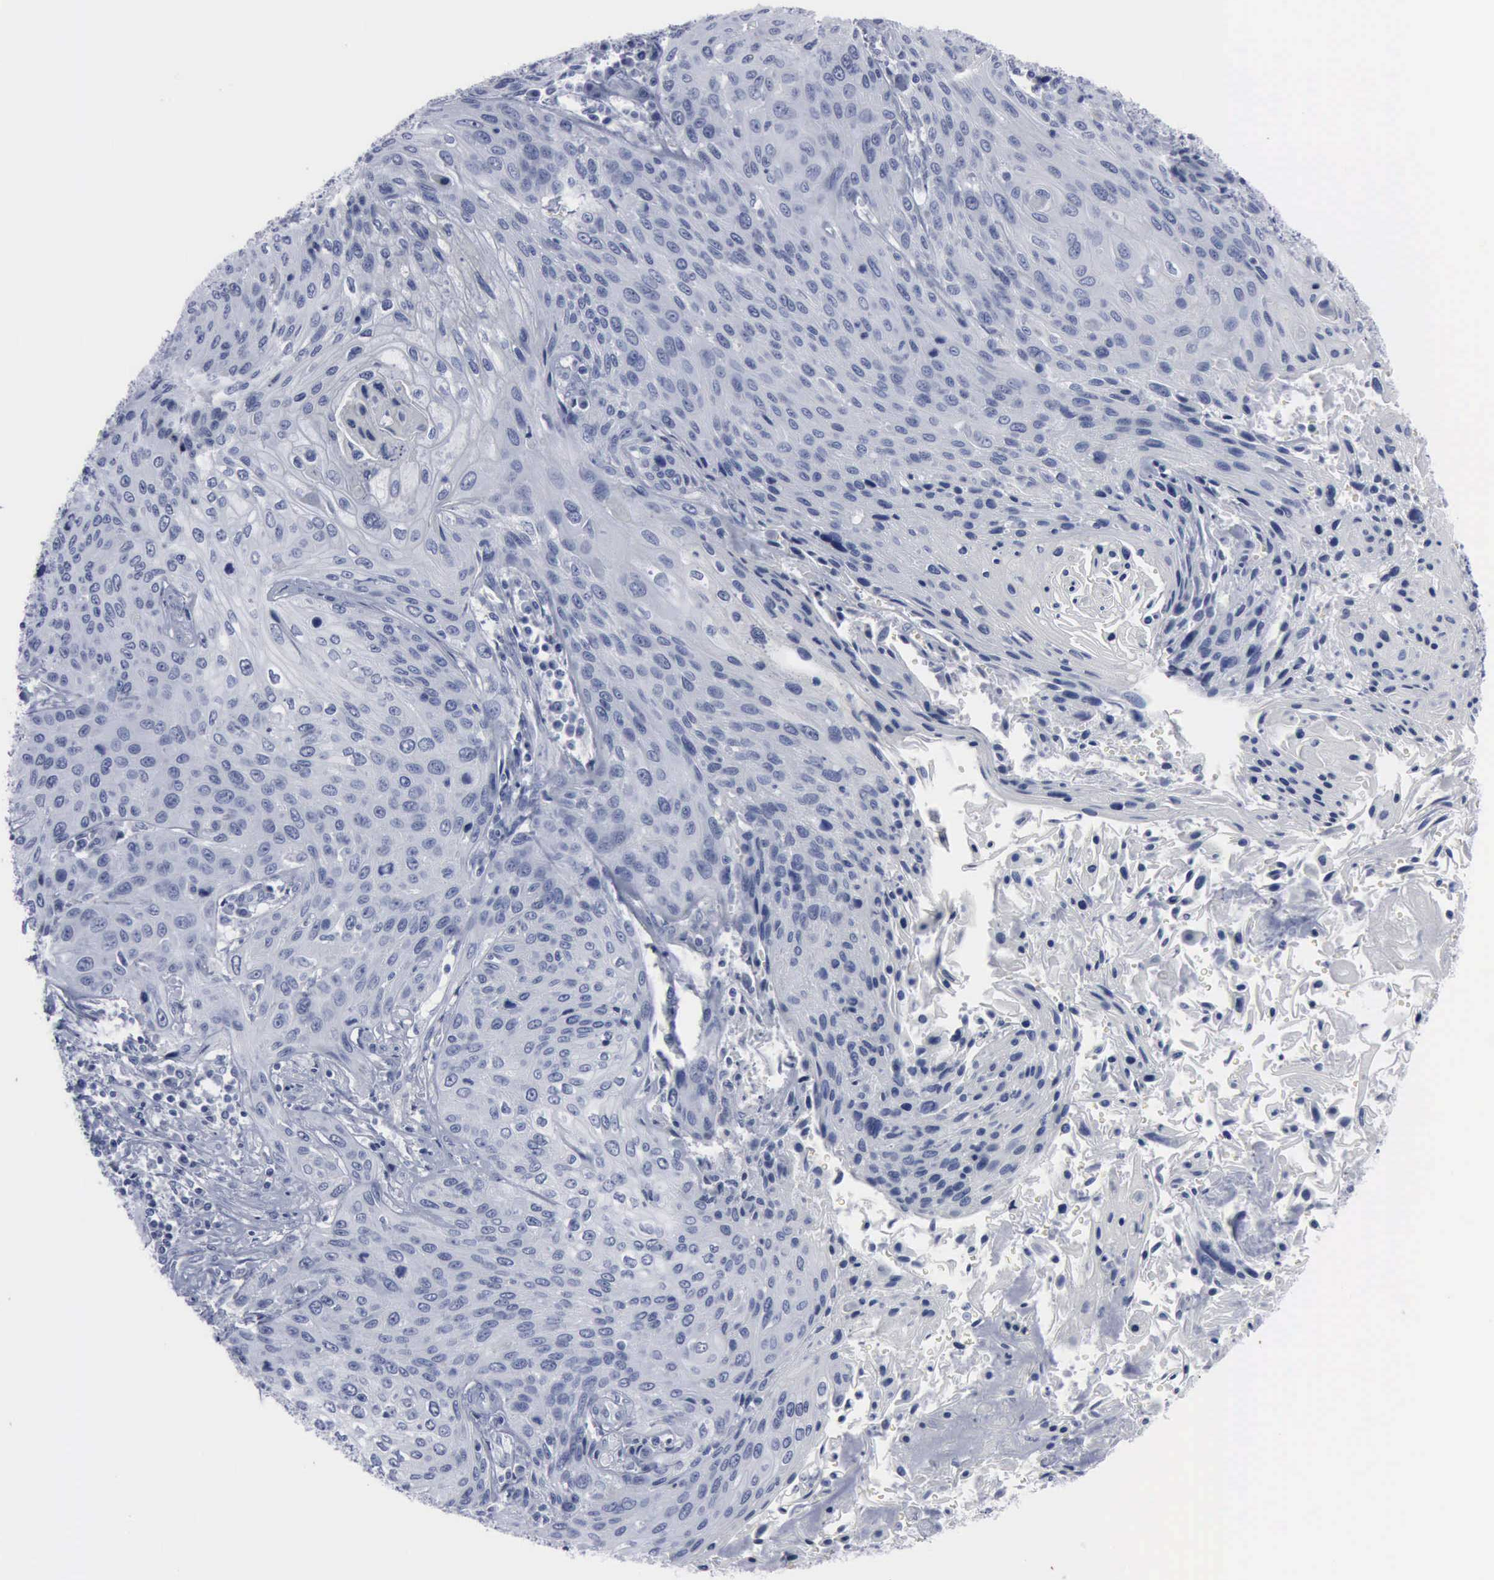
{"staining": {"intensity": "negative", "quantity": "none", "location": "none"}, "tissue": "cervical cancer", "cell_type": "Tumor cells", "image_type": "cancer", "snomed": [{"axis": "morphology", "description": "Squamous cell carcinoma, NOS"}, {"axis": "topography", "description": "Cervix"}], "caption": "Tumor cells are negative for brown protein staining in cervical squamous cell carcinoma. Nuclei are stained in blue.", "gene": "VCAM1", "patient": {"sex": "female", "age": 32}}